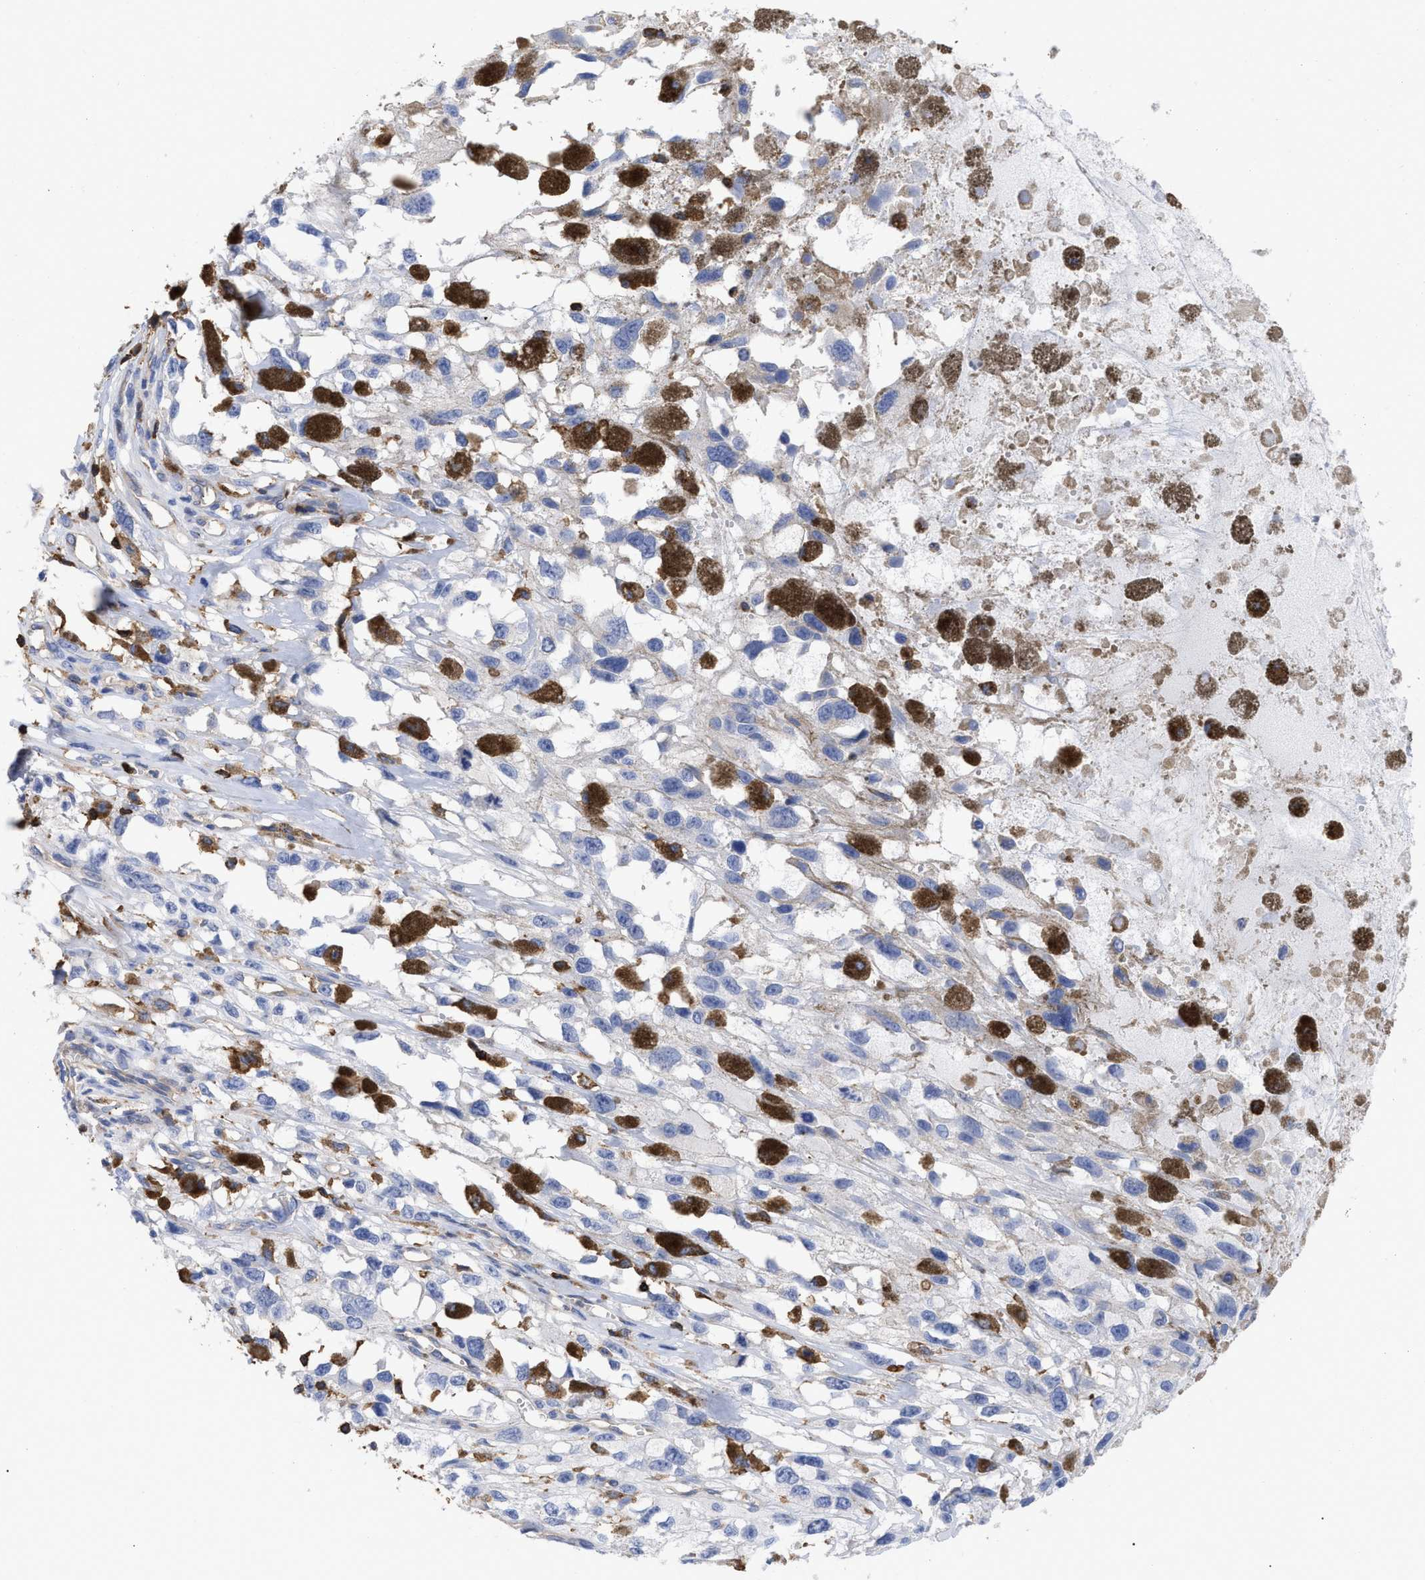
{"staining": {"intensity": "negative", "quantity": "none", "location": "none"}, "tissue": "melanoma", "cell_type": "Tumor cells", "image_type": "cancer", "snomed": [{"axis": "morphology", "description": "Malignant melanoma, Metastatic site"}, {"axis": "topography", "description": "Lymph node"}], "caption": "Immunohistochemistry histopathology image of human malignant melanoma (metastatic site) stained for a protein (brown), which displays no staining in tumor cells.", "gene": "HCLS1", "patient": {"sex": "male", "age": 59}}